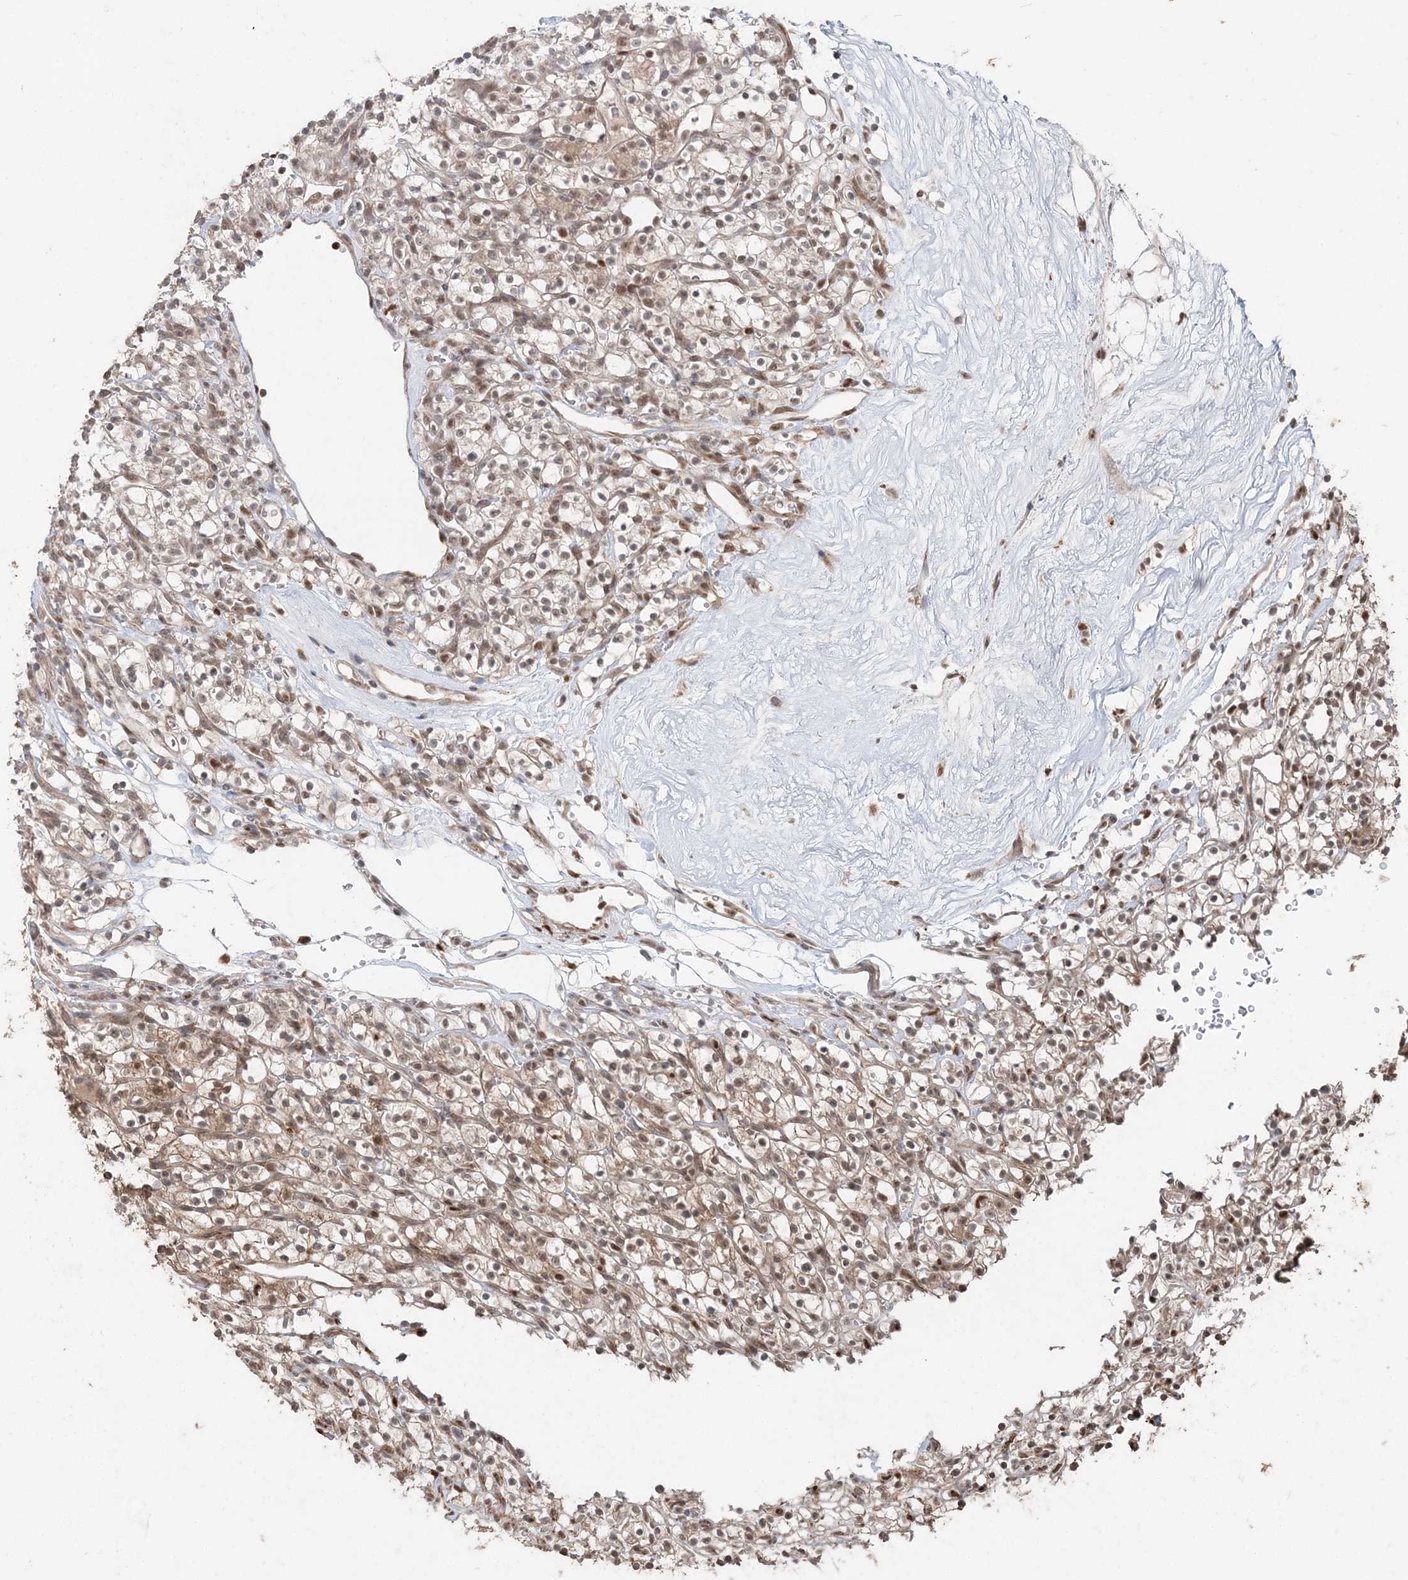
{"staining": {"intensity": "moderate", "quantity": "<25%", "location": "cytoplasmic/membranous,nuclear"}, "tissue": "renal cancer", "cell_type": "Tumor cells", "image_type": "cancer", "snomed": [{"axis": "morphology", "description": "Adenocarcinoma, NOS"}, {"axis": "topography", "description": "Kidney"}], "caption": "There is low levels of moderate cytoplasmic/membranous and nuclear positivity in tumor cells of renal adenocarcinoma, as demonstrated by immunohistochemical staining (brown color).", "gene": "SLU7", "patient": {"sex": "female", "age": 57}}